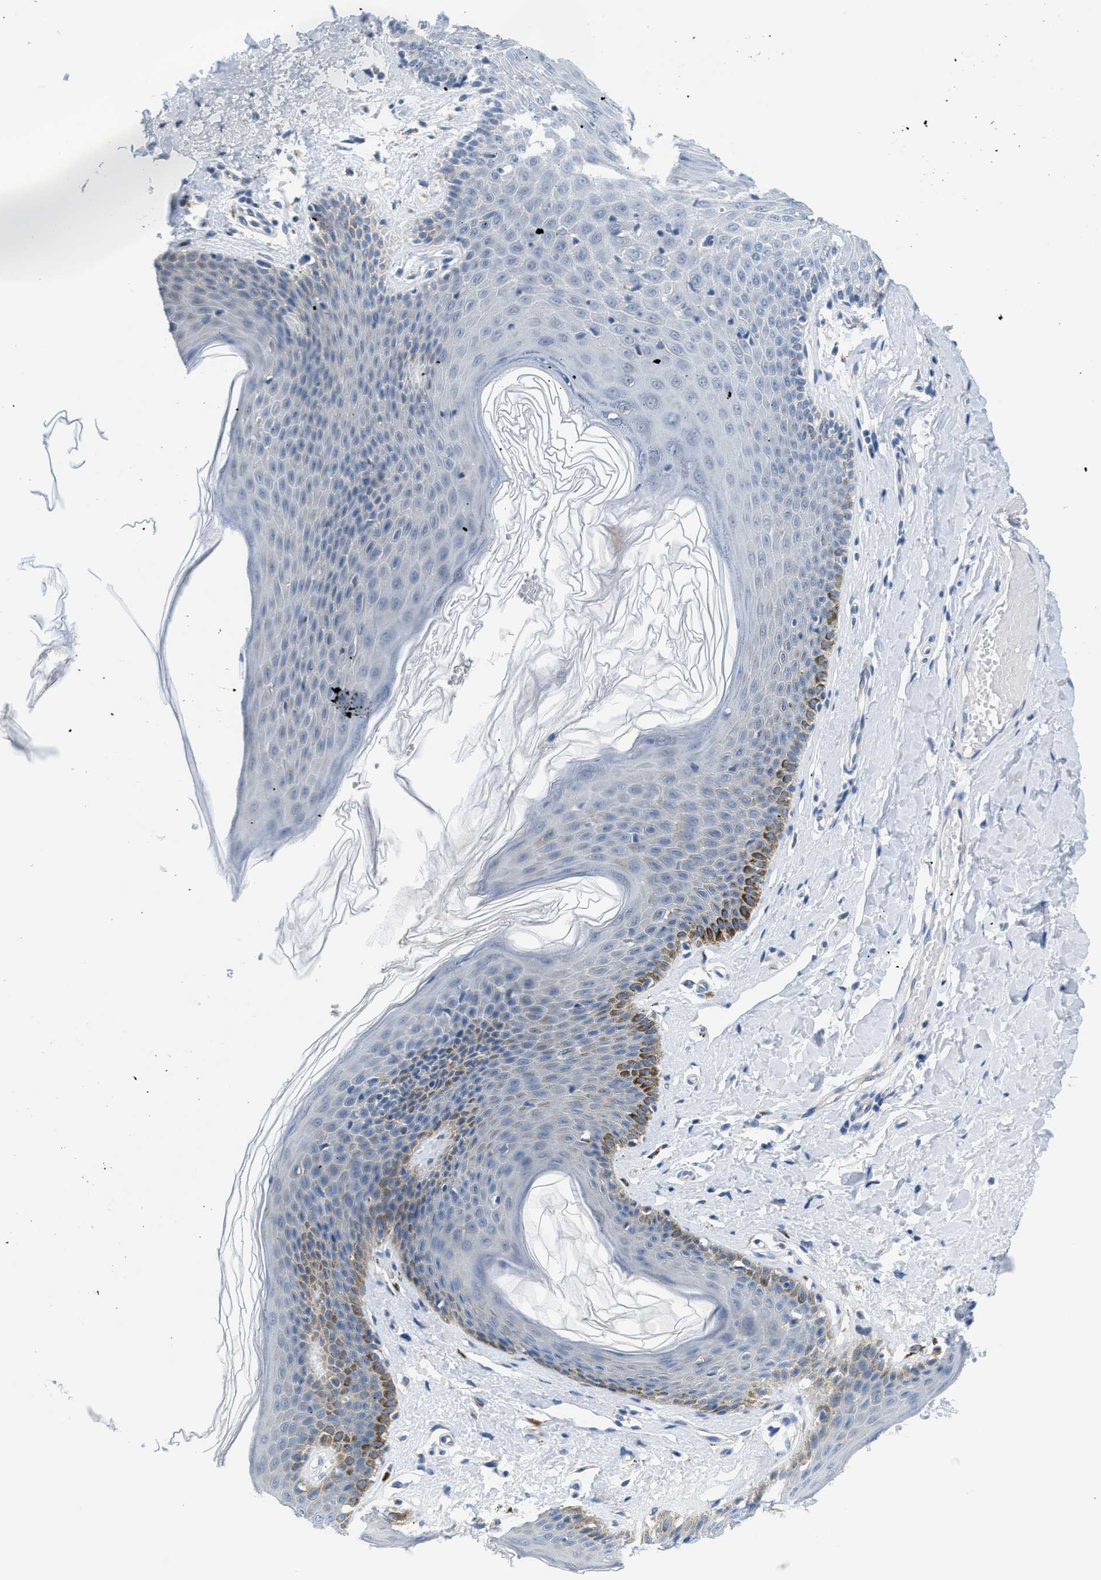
{"staining": {"intensity": "moderate", "quantity": "<25%", "location": "cytoplasmic/membranous"}, "tissue": "skin", "cell_type": "Epidermal cells", "image_type": "normal", "snomed": [{"axis": "morphology", "description": "Normal tissue, NOS"}, {"axis": "topography", "description": "Vulva"}], "caption": "Protein staining of benign skin exhibits moderate cytoplasmic/membranous positivity in about <25% of epidermal cells.", "gene": "PTDSS1", "patient": {"sex": "female", "age": 66}}